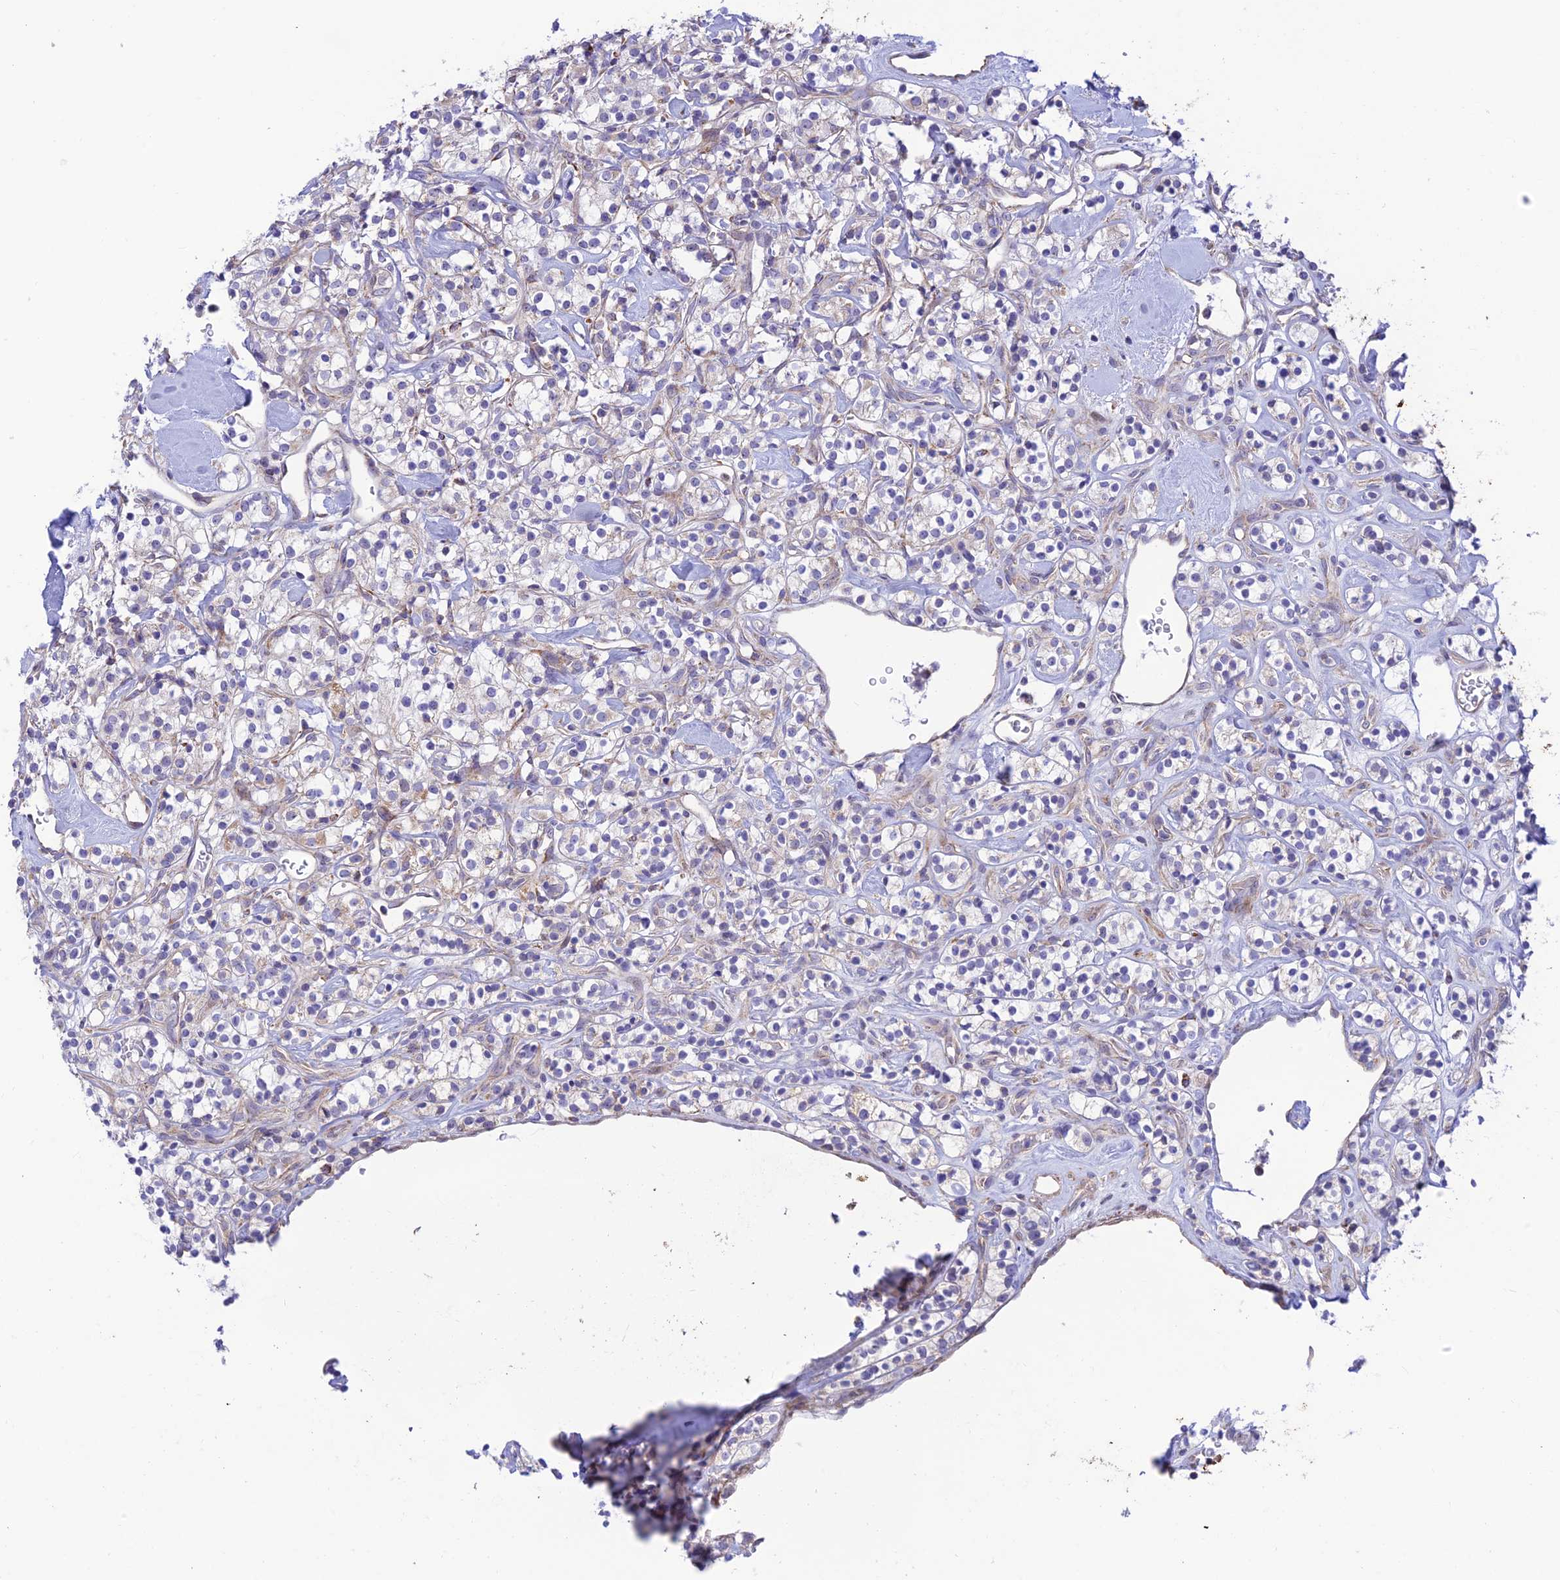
{"staining": {"intensity": "negative", "quantity": "none", "location": "none"}, "tissue": "renal cancer", "cell_type": "Tumor cells", "image_type": "cancer", "snomed": [{"axis": "morphology", "description": "Adenocarcinoma, NOS"}, {"axis": "topography", "description": "Kidney"}], "caption": "This is a histopathology image of immunohistochemistry (IHC) staining of adenocarcinoma (renal), which shows no expression in tumor cells.", "gene": "FAM186B", "patient": {"sex": "male", "age": 77}}